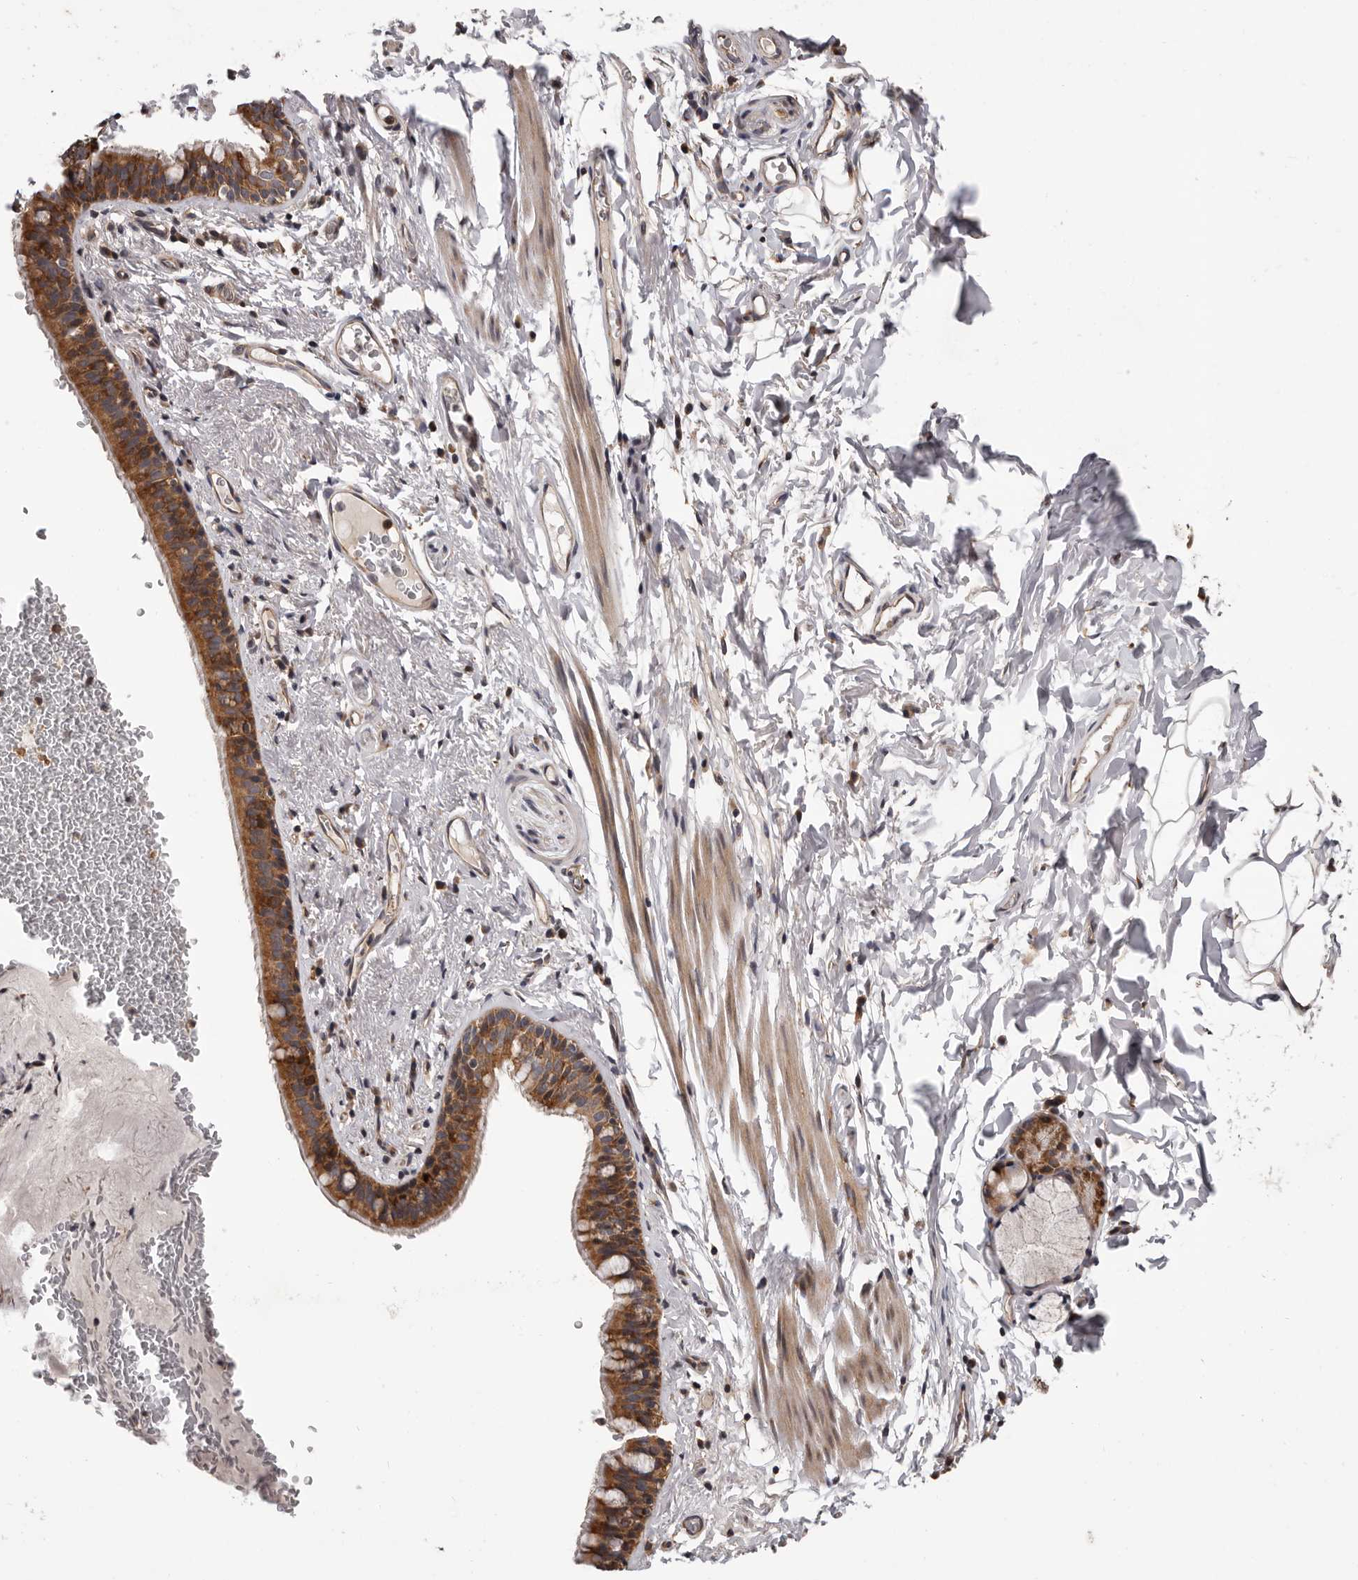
{"staining": {"intensity": "moderate", "quantity": ">75%", "location": "cytoplasmic/membranous"}, "tissue": "bronchus", "cell_type": "Respiratory epithelial cells", "image_type": "normal", "snomed": [{"axis": "morphology", "description": "Normal tissue, NOS"}, {"axis": "topography", "description": "Cartilage tissue"}, {"axis": "topography", "description": "Bronchus"}], "caption": "Respiratory epithelial cells show moderate cytoplasmic/membranous positivity in approximately >75% of cells in normal bronchus.", "gene": "VPS37A", "patient": {"sex": "female", "age": 36}}